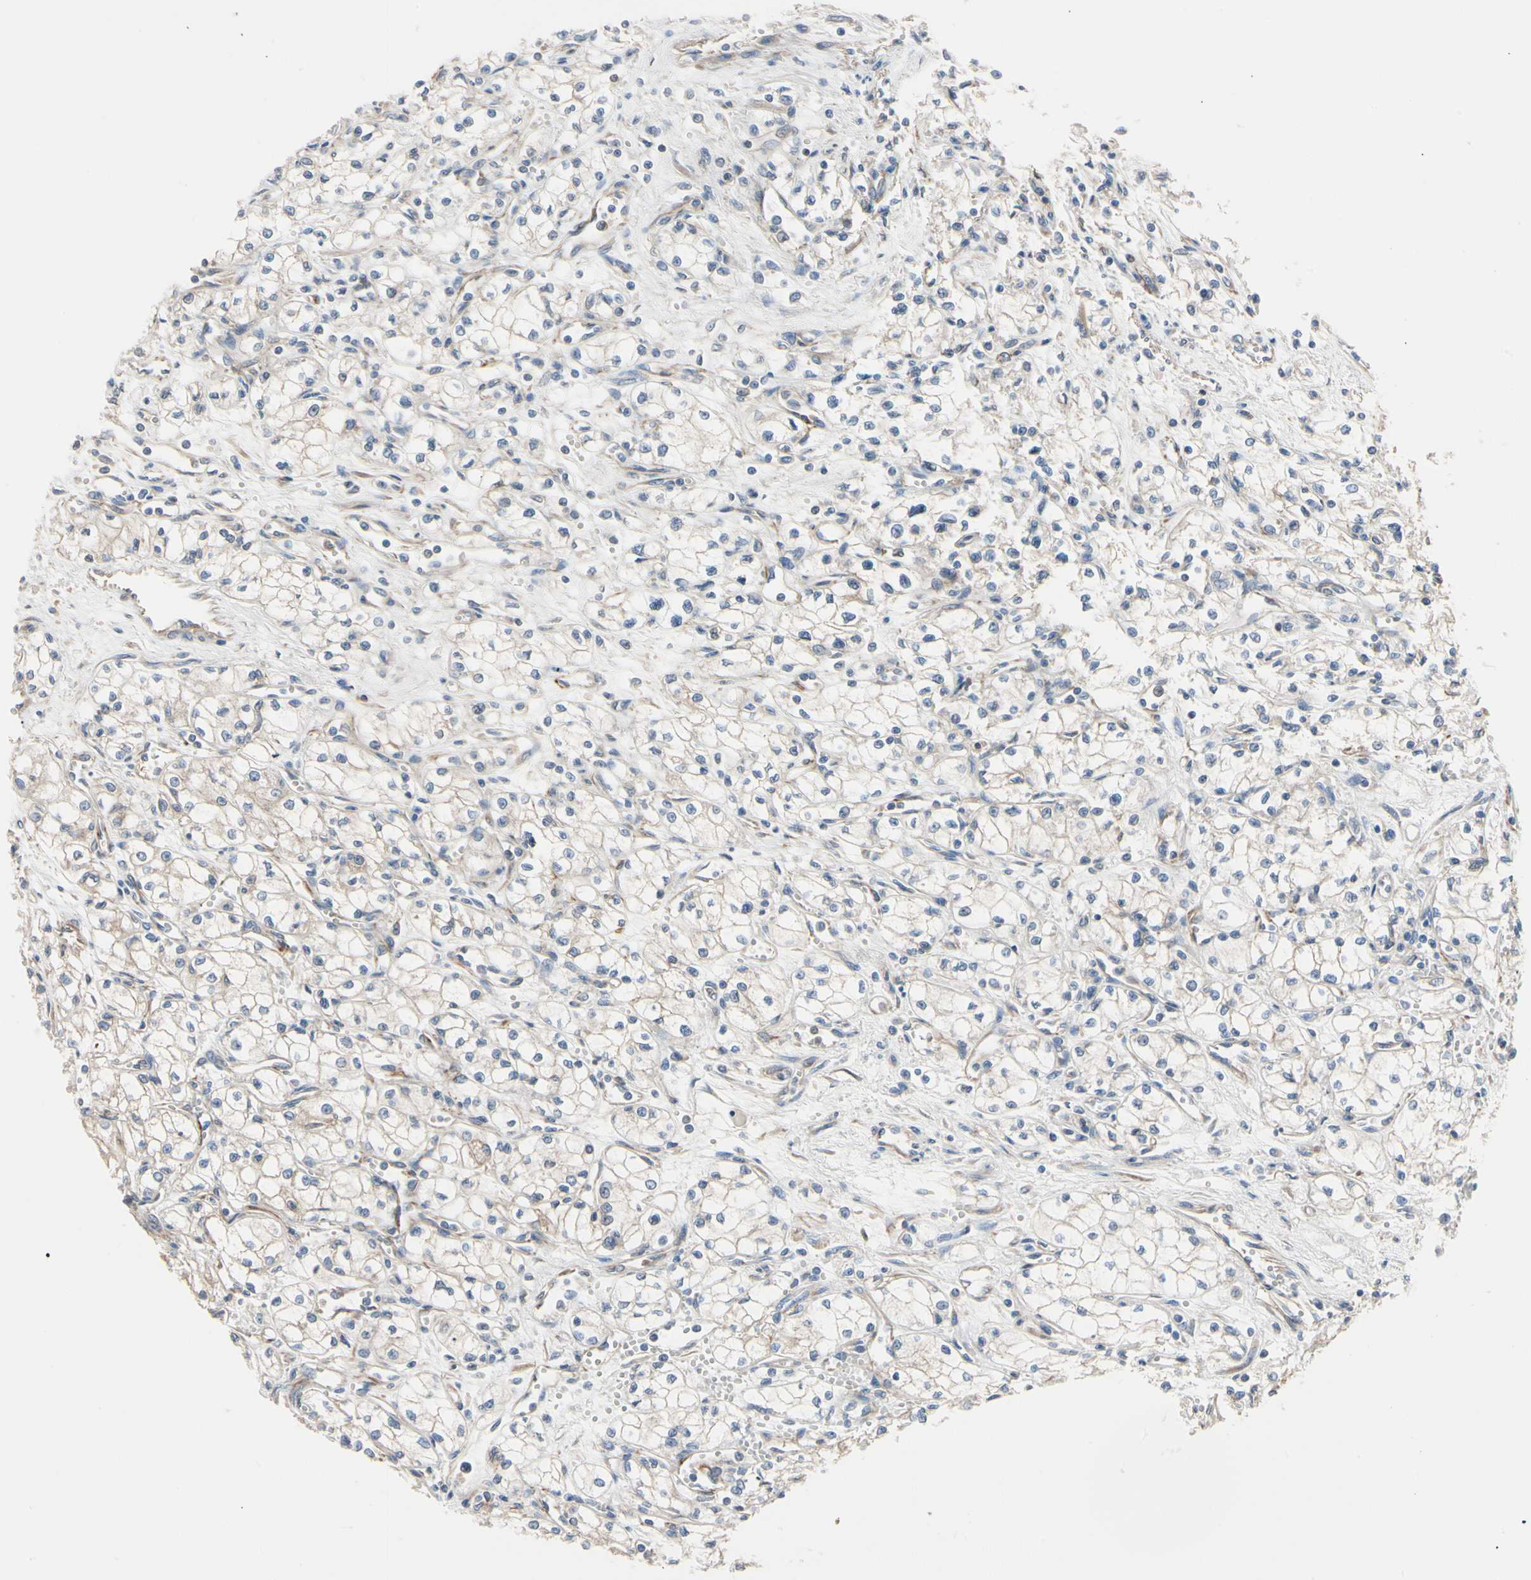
{"staining": {"intensity": "weak", "quantity": "25%-75%", "location": "cytoplasmic/membranous"}, "tissue": "renal cancer", "cell_type": "Tumor cells", "image_type": "cancer", "snomed": [{"axis": "morphology", "description": "Normal tissue, NOS"}, {"axis": "morphology", "description": "Adenocarcinoma, NOS"}, {"axis": "topography", "description": "Kidney"}], "caption": "Adenocarcinoma (renal) stained with a protein marker reveals weak staining in tumor cells.", "gene": "ROCK1", "patient": {"sex": "male", "age": 59}}